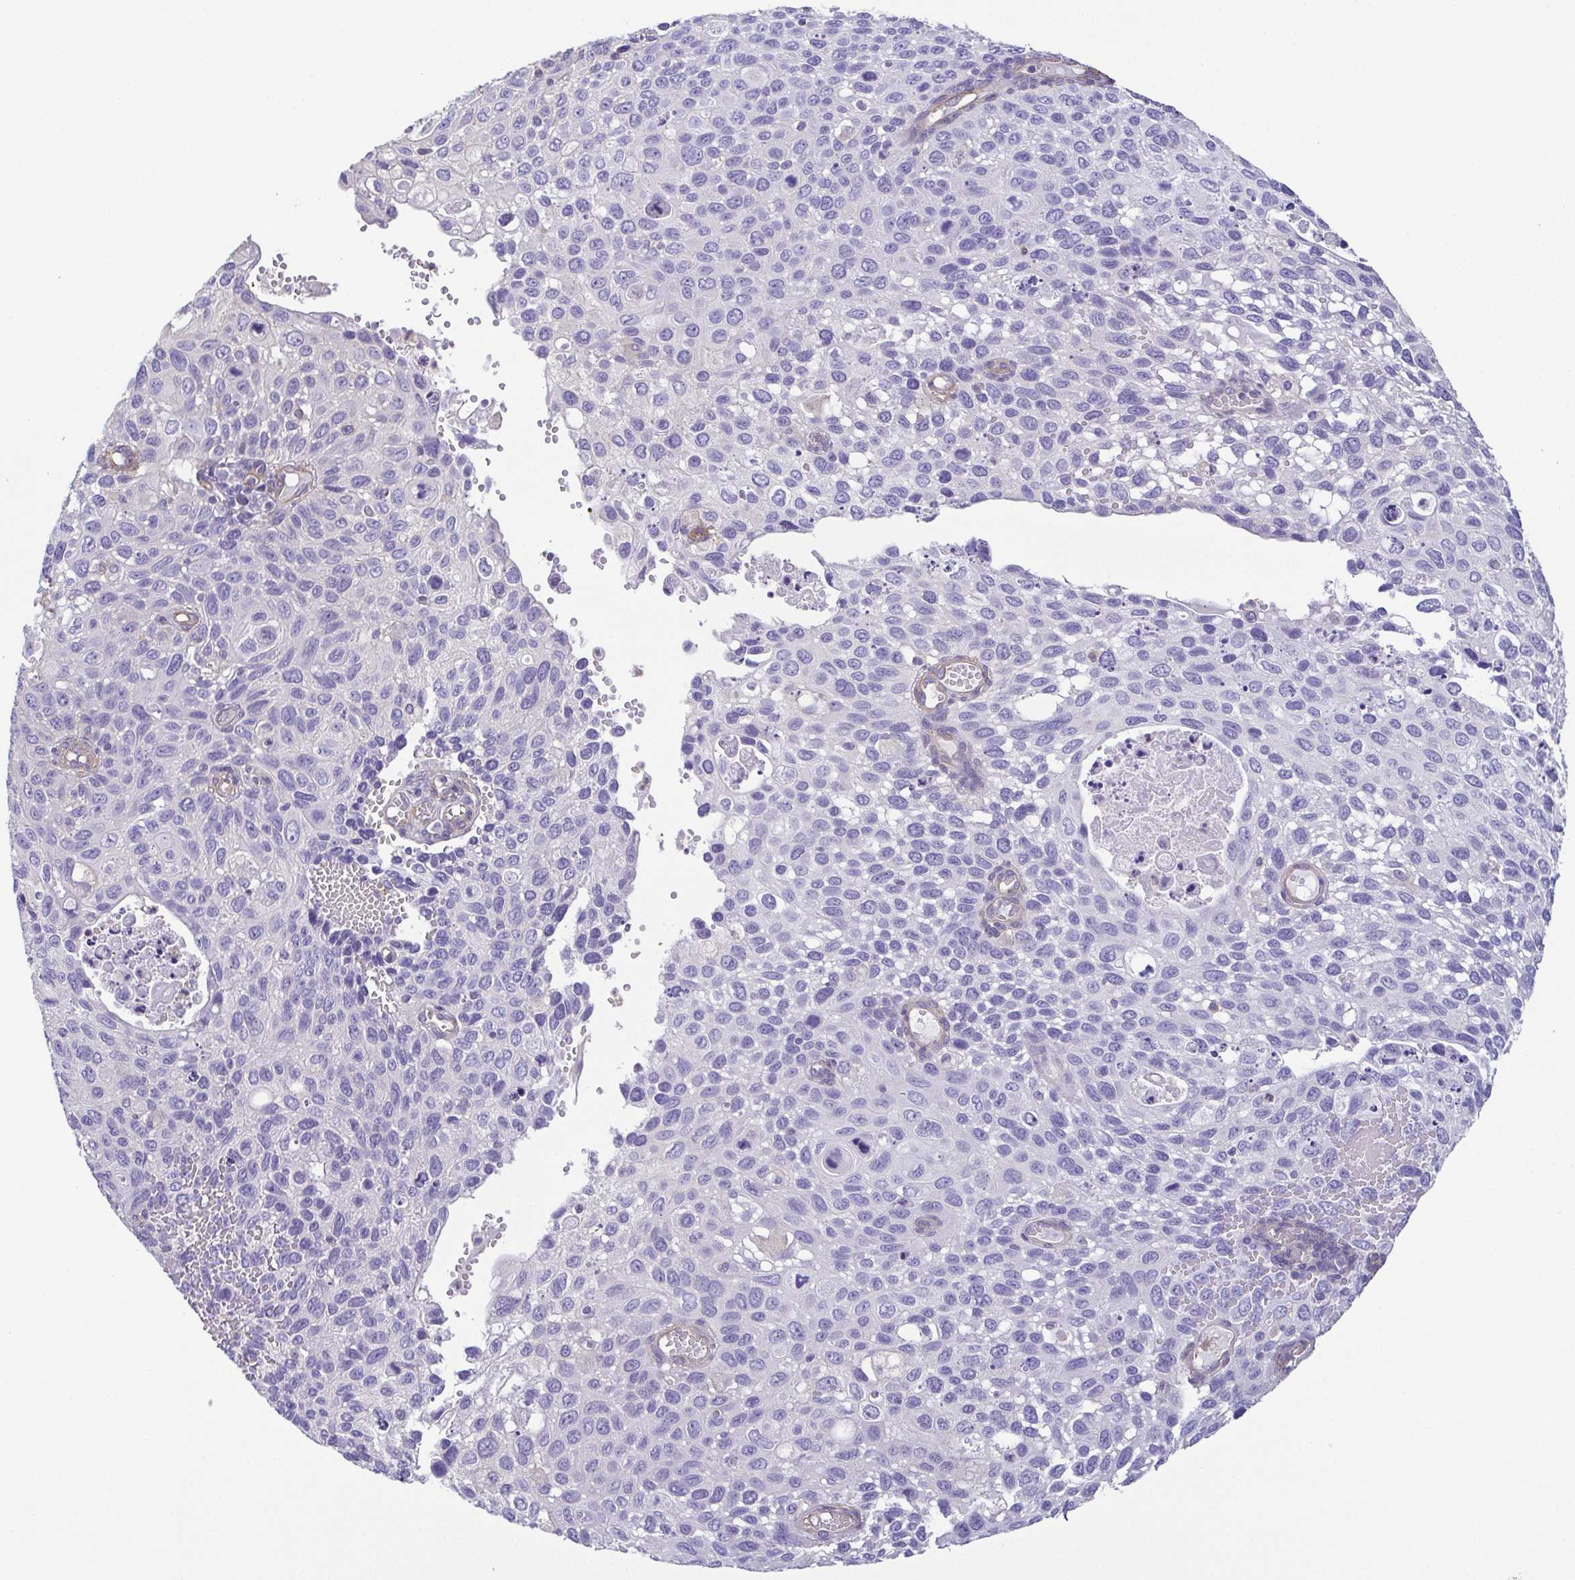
{"staining": {"intensity": "negative", "quantity": "none", "location": "none"}, "tissue": "cervical cancer", "cell_type": "Tumor cells", "image_type": "cancer", "snomed": [{"axis": "morphology", "description": "Squamous cell carcinoma, NOS"}, {"axis": "topography", "description": "Cervix"}], "caption": "Photomicrograph shows no protein positivity in tumor cells of squamous cell carcinoma (cervical) tissue.", "gene": "MYL6", "patient": {"sex": "female", "age": 70}}